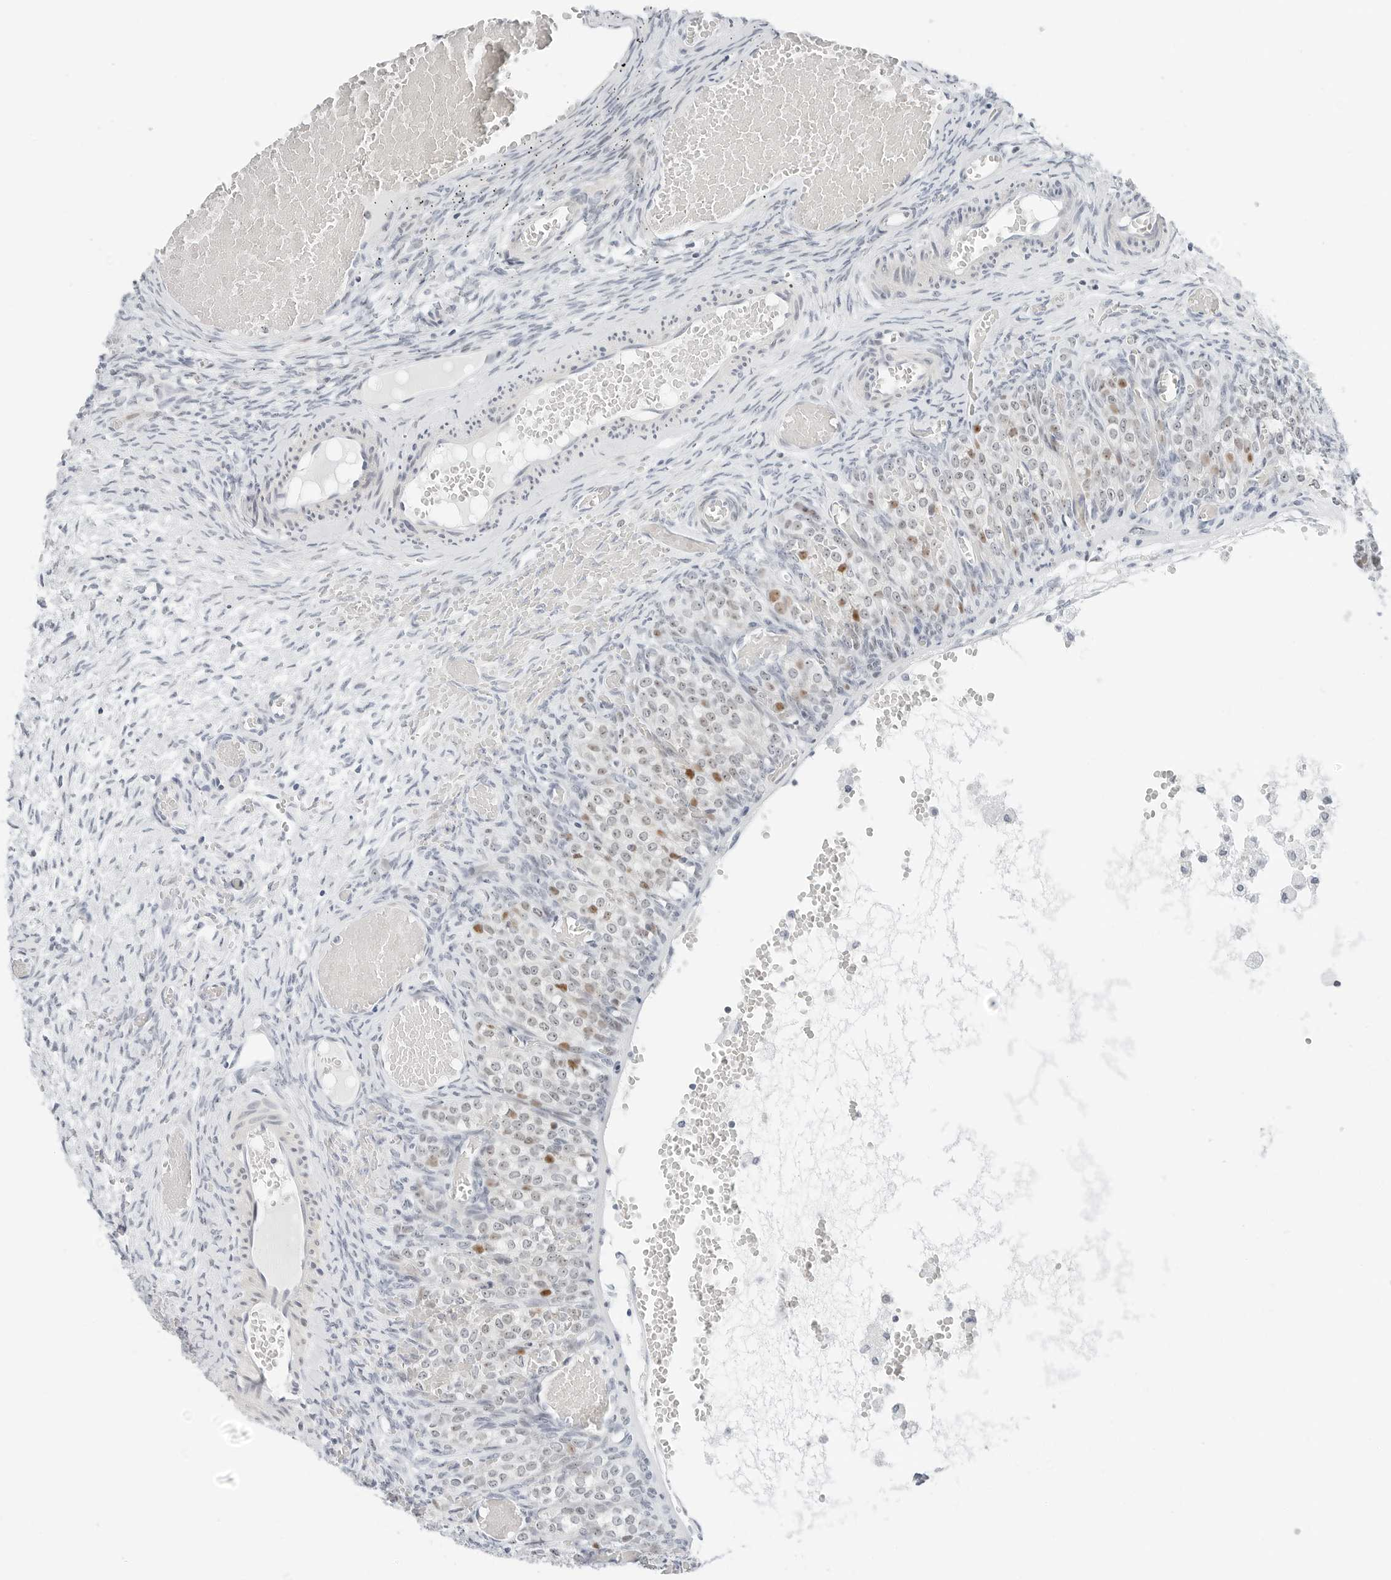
{"staining": {"intensity": "negative", "quantity": "none", "location": "none"}, "tissue": "ovary", "cell_type": "Ovarian stroma cells", "image_type": "normal", "snomed": [{"axis": "morphology", "description": "Adenocarcinoma, NOS"}, {"axis": "topography", "description": "Endometrium"}], "caption": "DAB (3,3'-diaminobenzidine) immunohistochemical staining of normal human ovary shows no significant expression in ovarian stroma cells. Nuclei are stained in blue.", "gene": "NTMT2", "patient": {"sex": "female", "age": 32}}